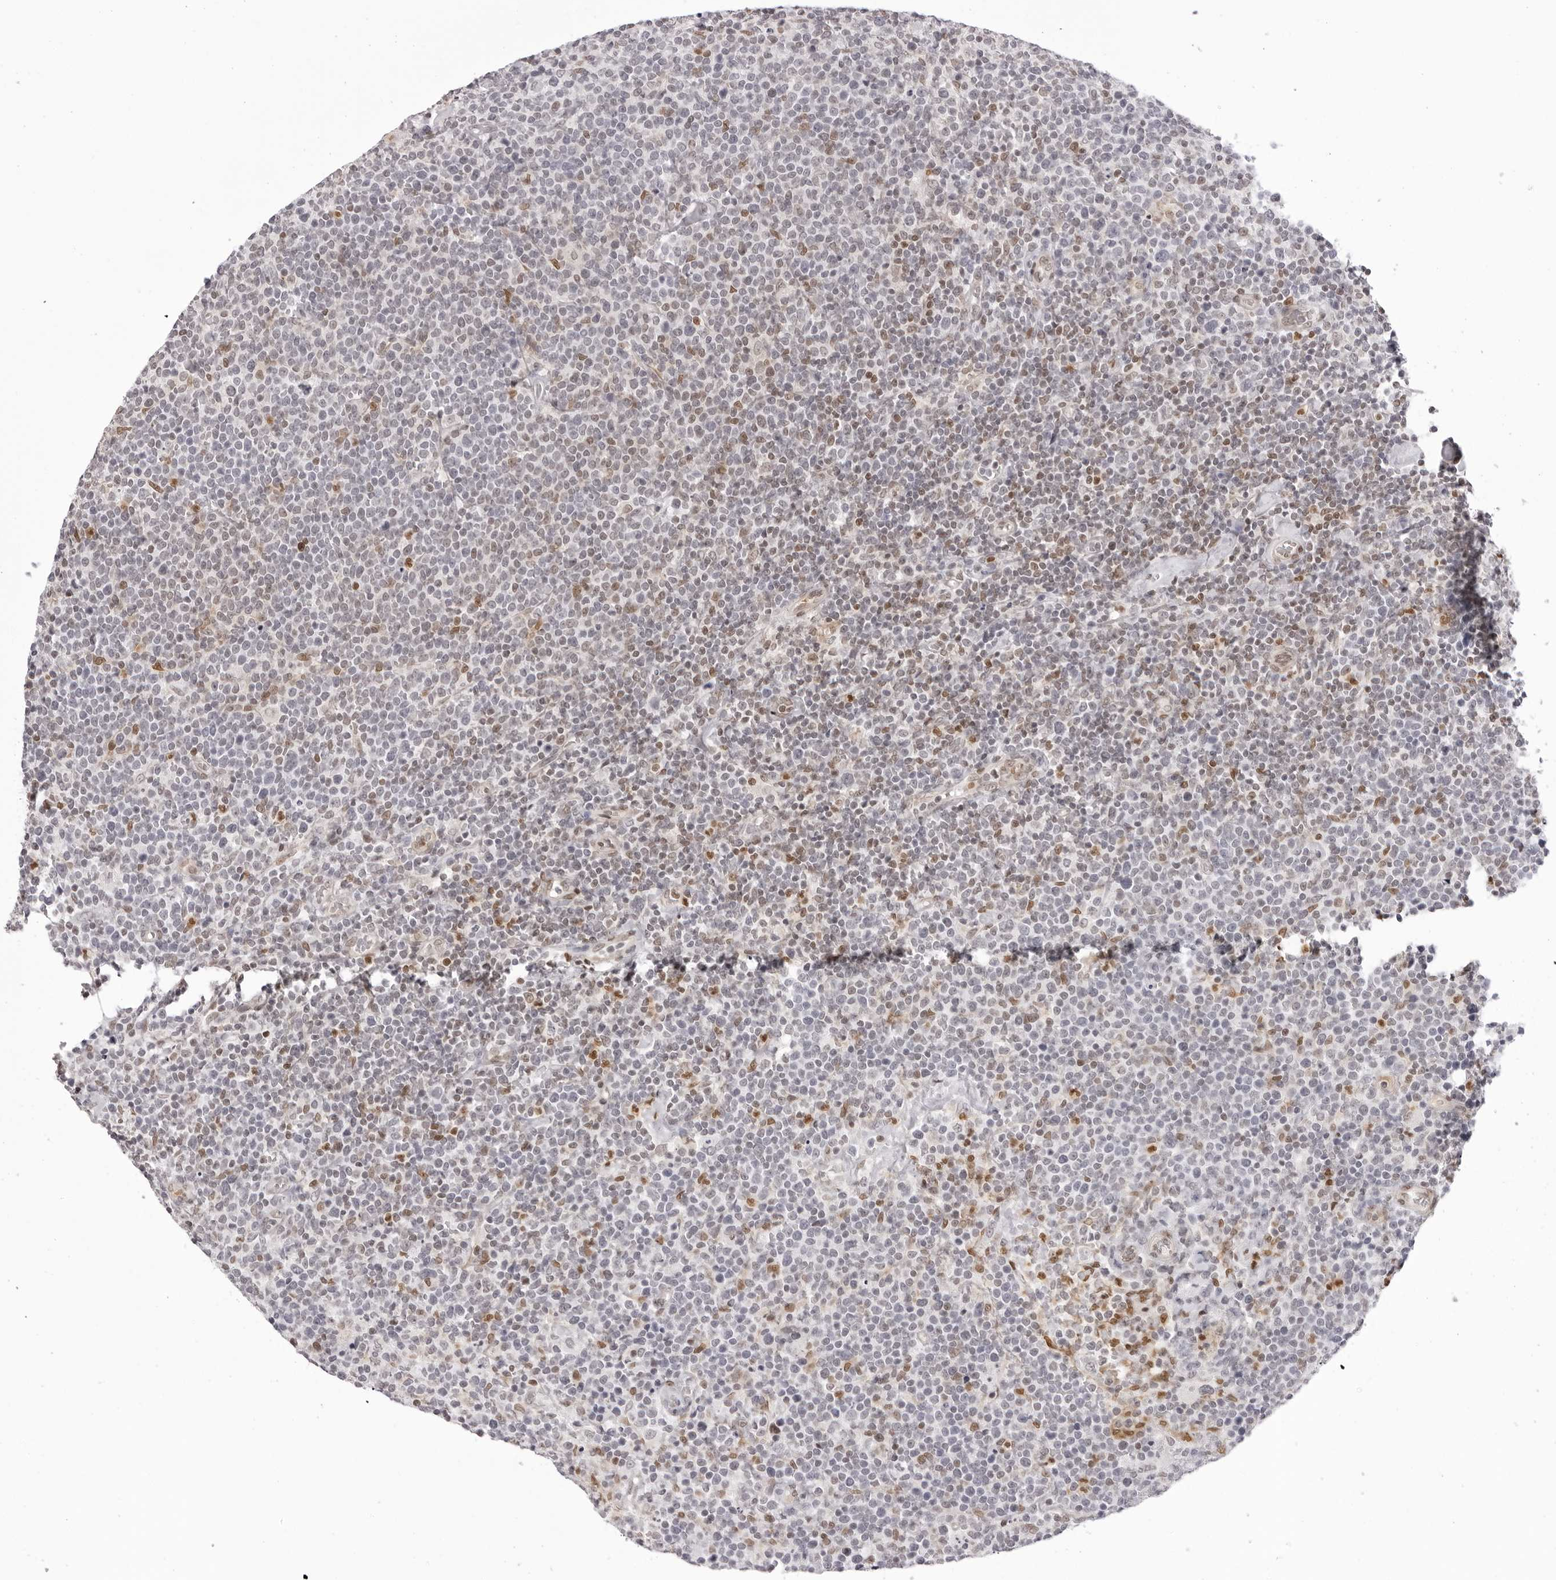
{"staining": {"intensity": "negative", "quantity": "none", "location": "none"}, "tissue": "lymphoma", "cell_type": "Tumor cells", "image_type": "cancer", "snomed": [{"axis": "morphology", "description": "Malignant lymphoma, non-Hodgkin's type, High grade"}, {"axis": "topography", "description": "Lymph node"}], "caption": "An image of human lymphoma is negative for staining in tumor cells. (DAB (3,3'-diaminobenzidine) IHC, high magnification).", "gene": "HSPA4", "patient": {"sex": "male", "age": 61}}